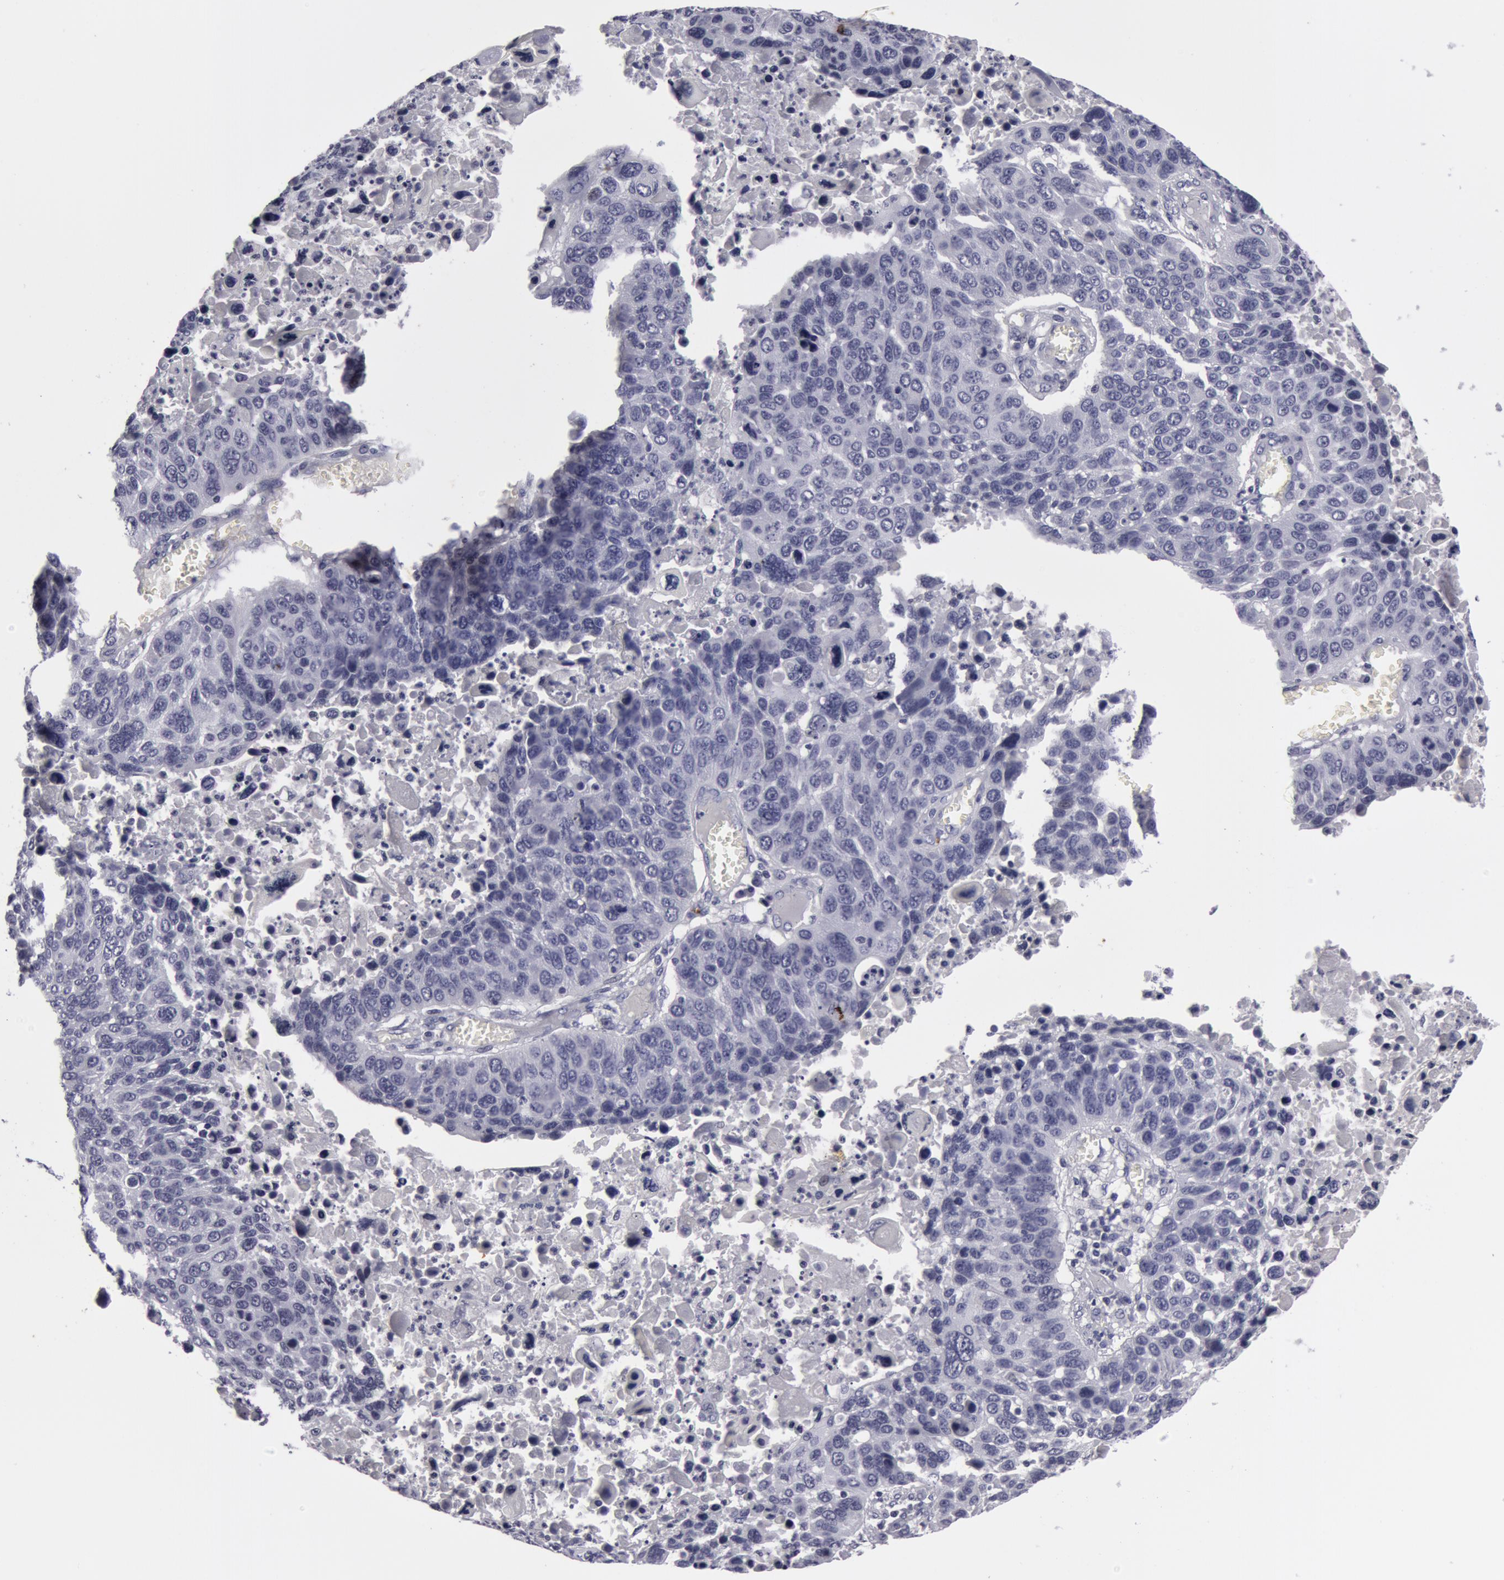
{"staining": {"intensity": "negative", "quantity": "none", "location": "none"}, "tissue": "lung cancer", "cell_type": "Tumor cells", "image_type": "cancer", "snomed": [{"axis": "morphology", "description": "Squamous cell carcinoma, NOS"}, {"axis": "topography", "description": "Lung"}], "caption": "An immunohistochemistry micrograph of lung squamous cell carcinoma is shown. There is no staining in tumor cells of lung squamous cell carcinoma.", "gene": "NLGN4X", "patient": {"sex": "male", "age": 68}}